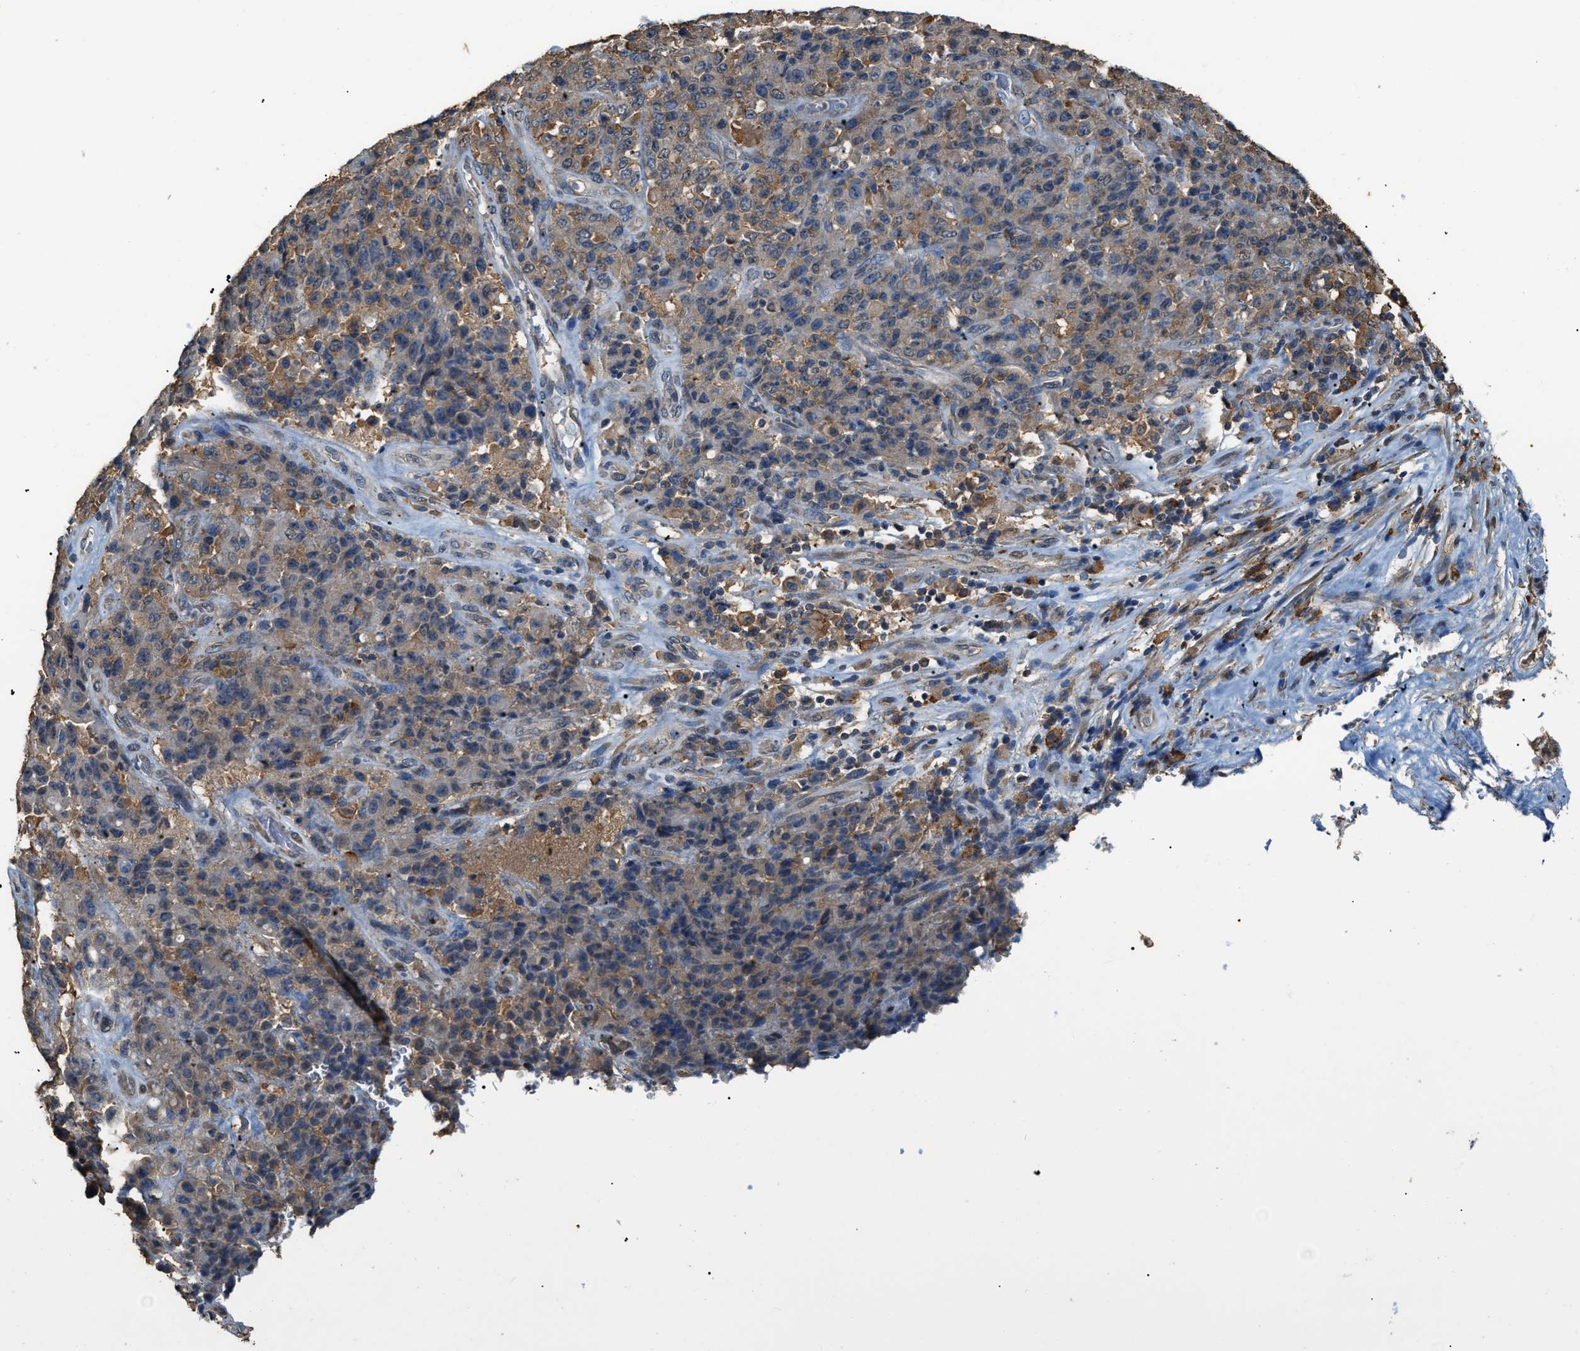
{"staining": {"intensity": "moderate", "quantity": "25%-75%", "location": "cytoplasmic/membranous"}, "tissue": "stomach cancer", "cell_type": "Tumor cells", "image_type": "cancer", "snomed": [{"axis": "morphology", "description": "Adenocarcinoma, NOS"}, {"axis": "topography", "description": "Stomach"}], "caption": "Immunohistochemical staining of human stomach cancer (adenocarcinoma) demonstrates medium levels of moderate cytoplasmic/membranous protein expression in approximately 25%-75% of tumor cells. (DAB IHC, brown staining for protein, blue staining for nuclei).", "gene": "GCN1", "patient": {"sex": "female", "age": 73}}